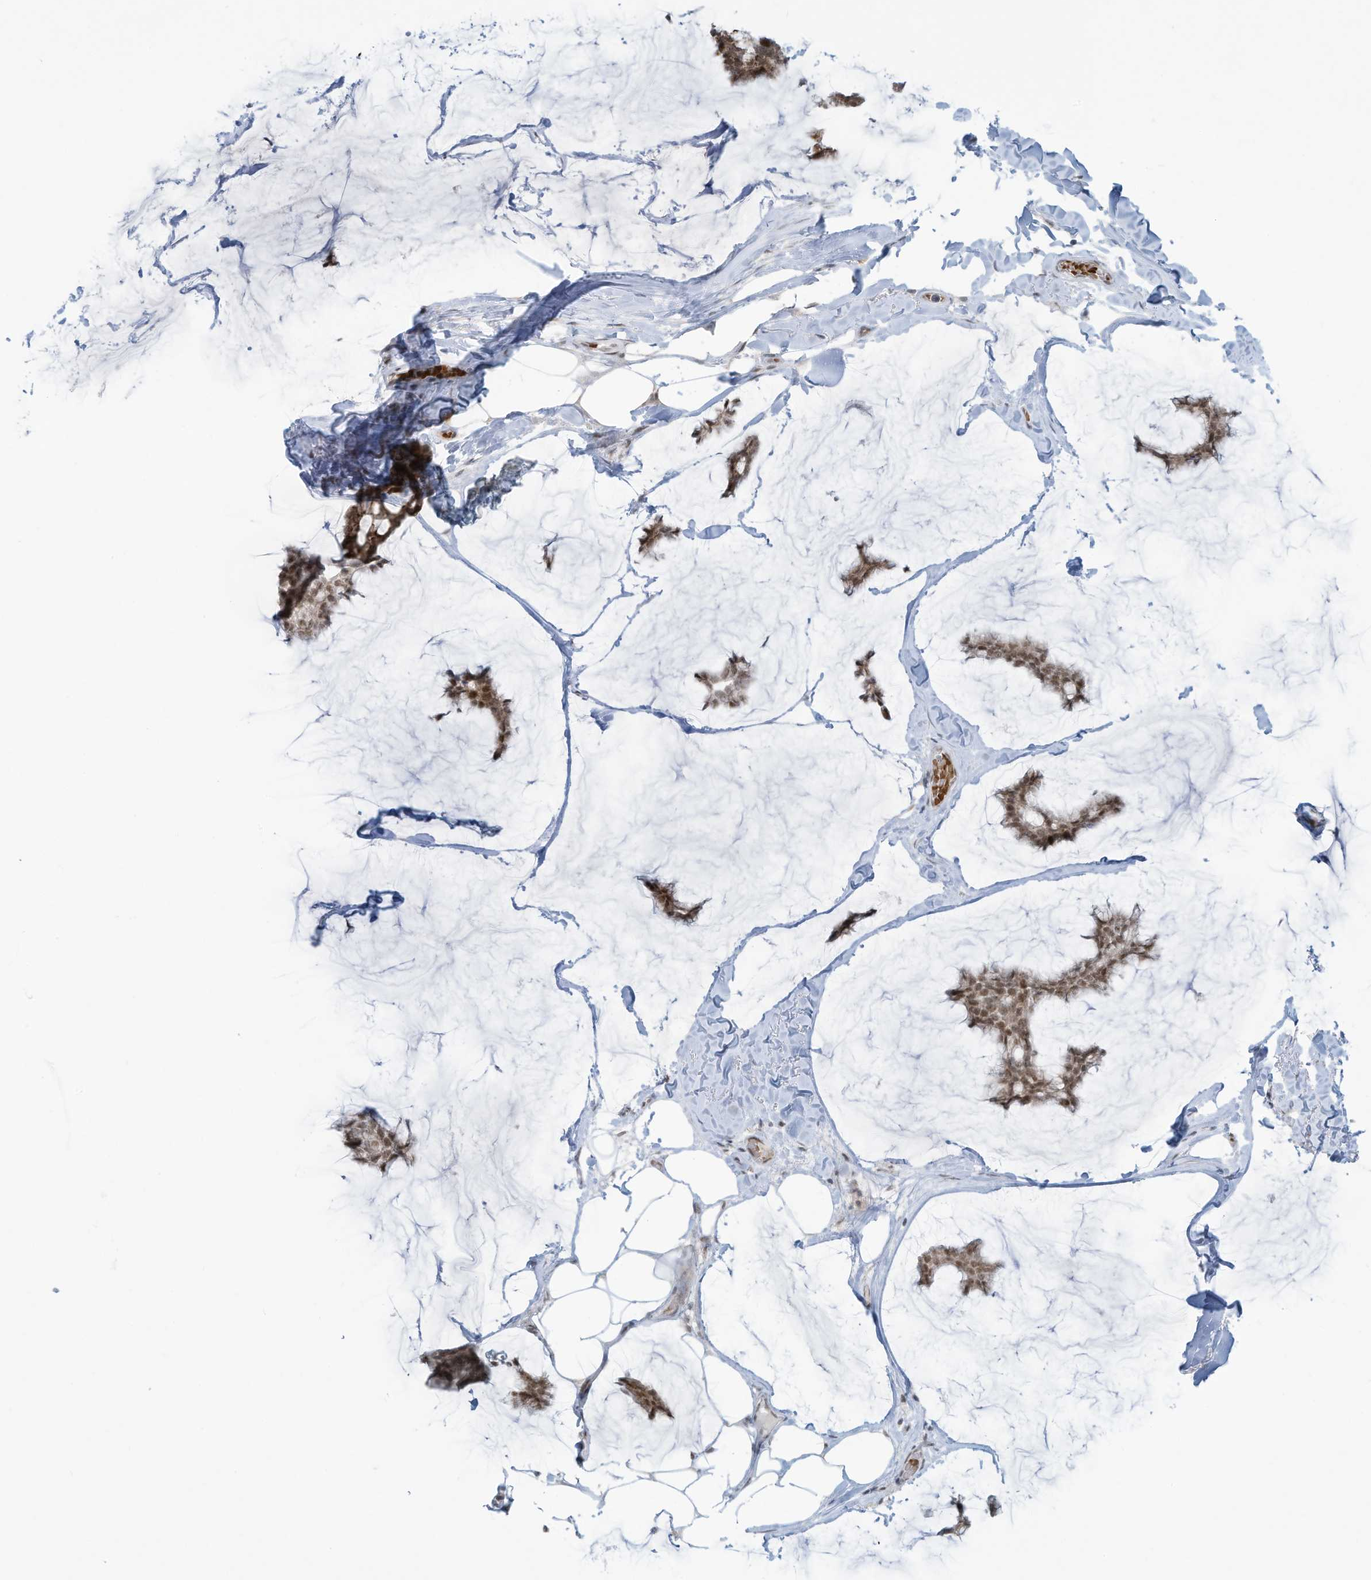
{"staining": {"intensity": "moderate", "quantity": ">75%", "location": "cytoplasmic/membranous,nuclear"}, "tissue": "breast cancer", "cell_type": "Tumor cells", "image_type": "cancer", "snomed": [{"axis": "morphology", "description": "Duct carcinoma"}, {"axis": "topography", "description": "Breast"}], "caption": "A histopathology image of breast cancer stained for a protein demonstrates moderate cytoplasmic/membranous and nuclear brown staining in tumor cells.", "gene": "ECT2L", "patient": {"sex": "female", "age": 93}}